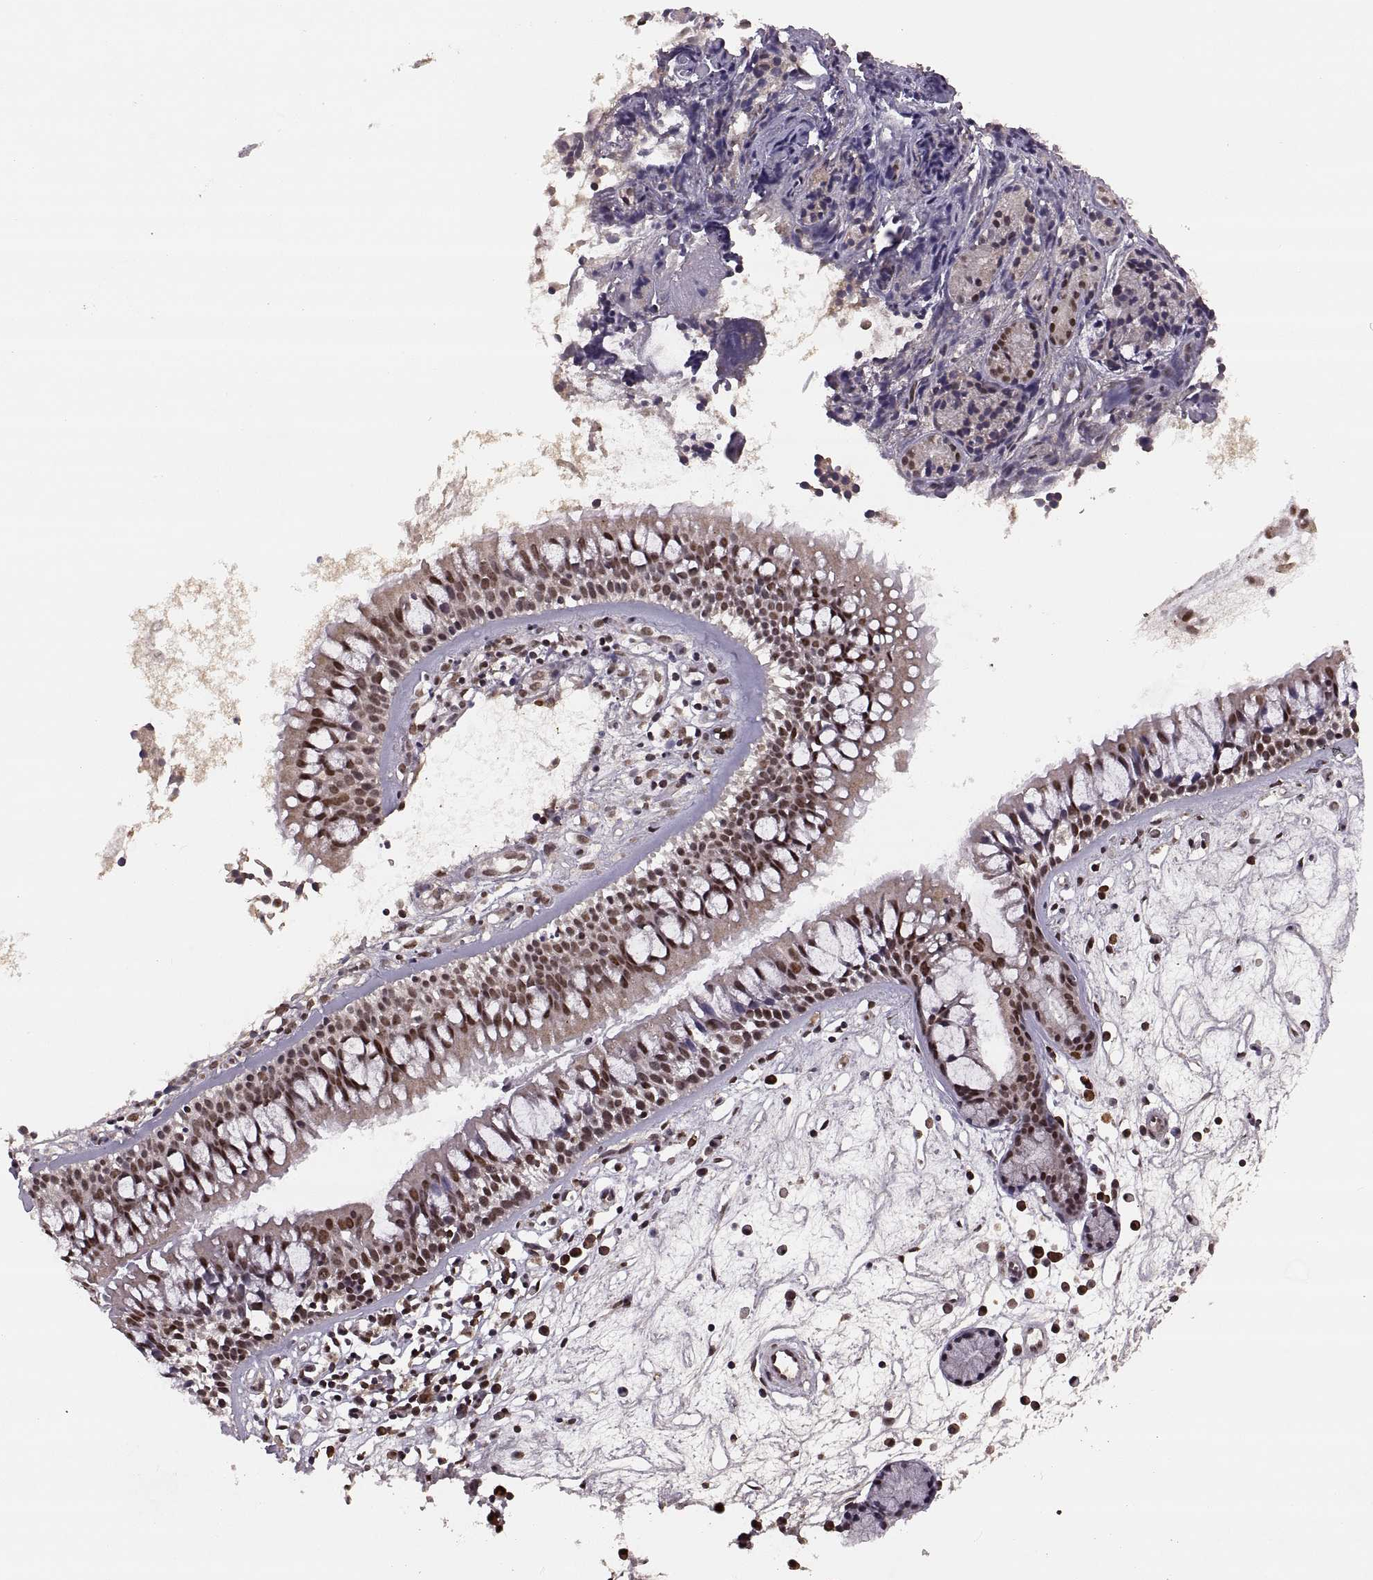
{"staining": {"intensity": "strong", "quantity": "25%-75%", "location": "nuclear"}, "tissue": "nasopharynx", "cell_type": "Respiratory epithelial cells", "image_type": "normal", "snomed": [{"axis": "morphology", "description": "Normal tissue, NOS"}, {"axis": "topography", "description": "Nasopharynx"}], "caption": "DAB (3,3'-diaminobenzidine) immunohistochemical staining of benign human nasopharynx reveals strong nuclear protein positivity in about 25%-75% of respiratory epithelial cells.", "gene": "RFT1", "patient": {"sex": "female", "age": 68}}